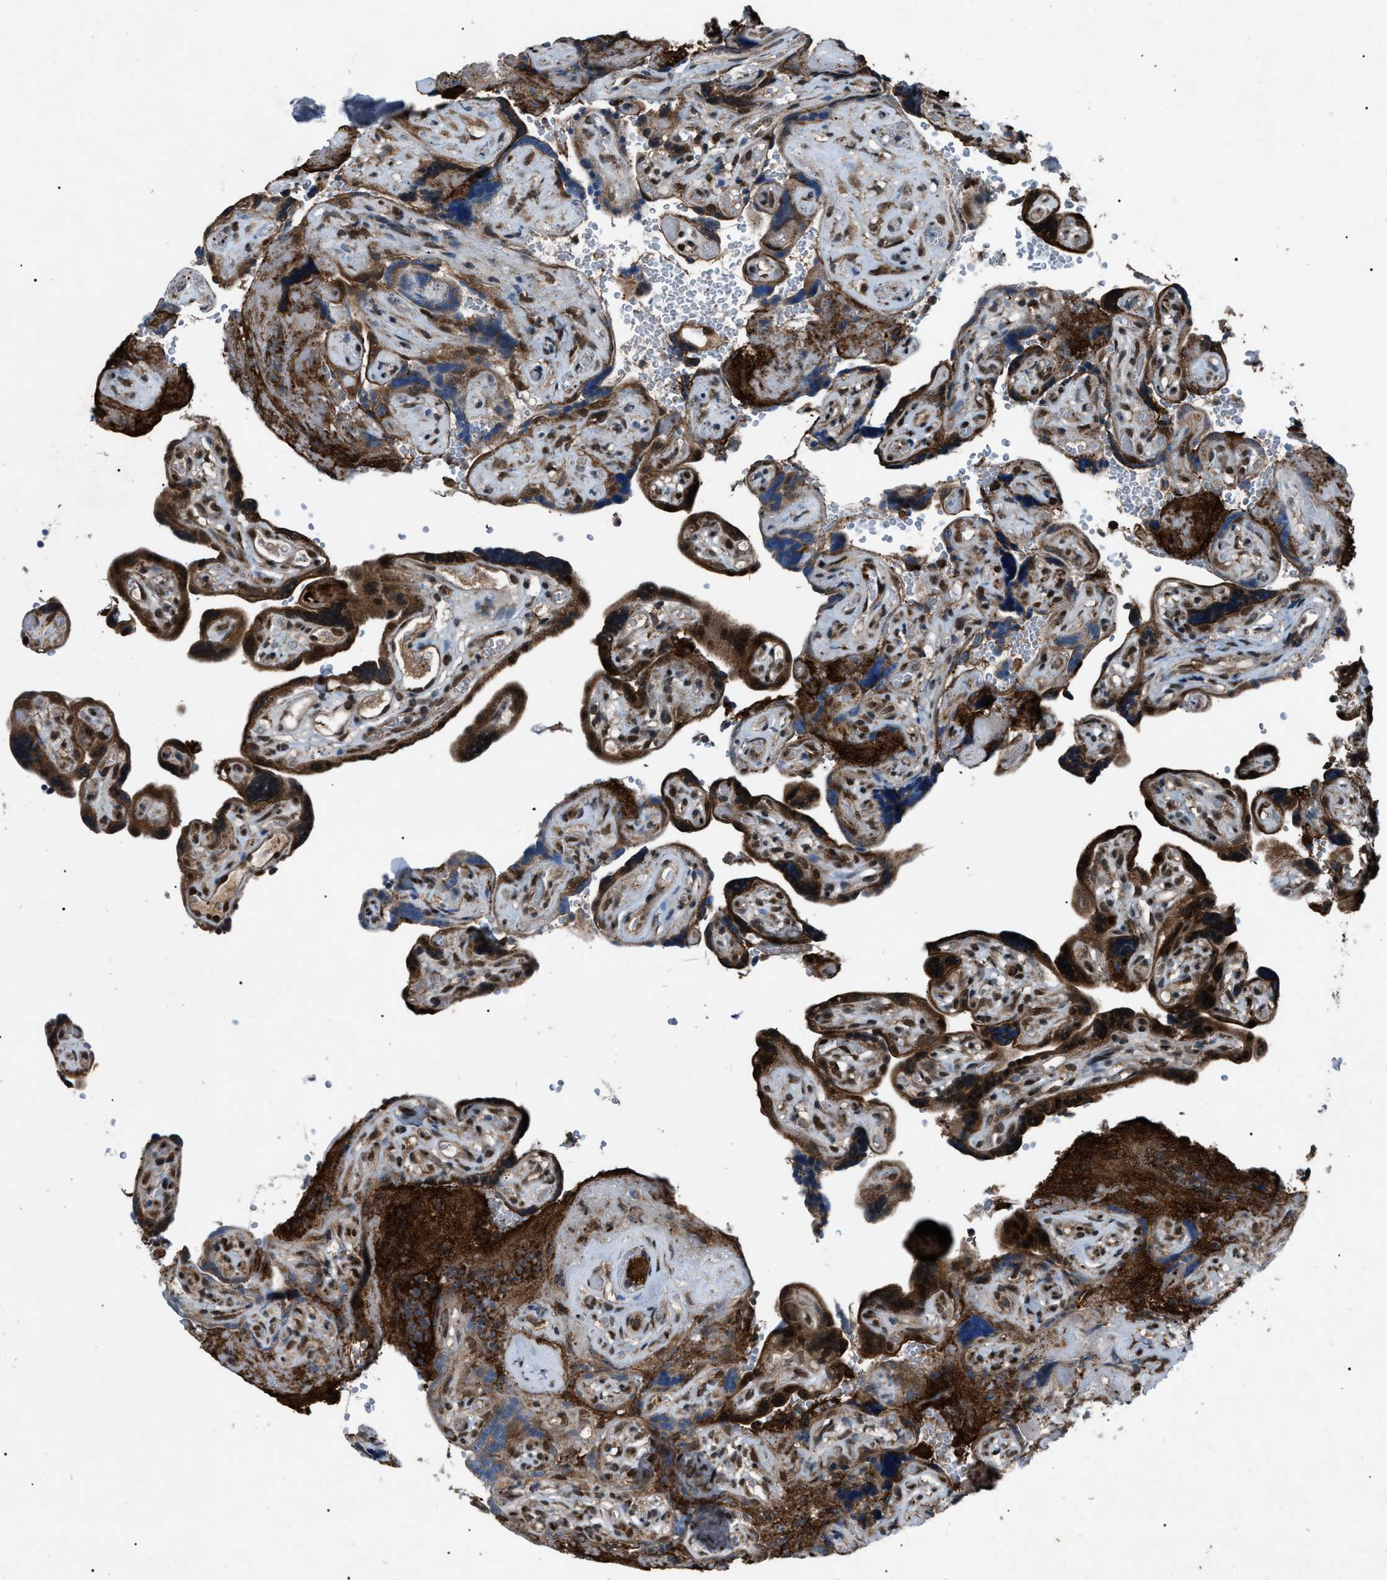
{"staining": {"intensity": "strong", "quantity": ">75%", "location": "cytoplasmic/membranous,nuclear"}, "tissue": "placenta", "cell_type": "Trophoblastic cells", "image_type": "normal", "snomed": [{"axis": "morphology", "description": "Normal tissue, NOS"}, {"axis": "topography", "description": "Placenta"}], "caption": "Protein expression analysis of normal human placenta reveals strong cytoplasmic/membranous,nuclear positivity in about >75% of trophoblastic cells.", "gene": "ZFAND2A", "patient": {"sex": "female", "age": 30}}